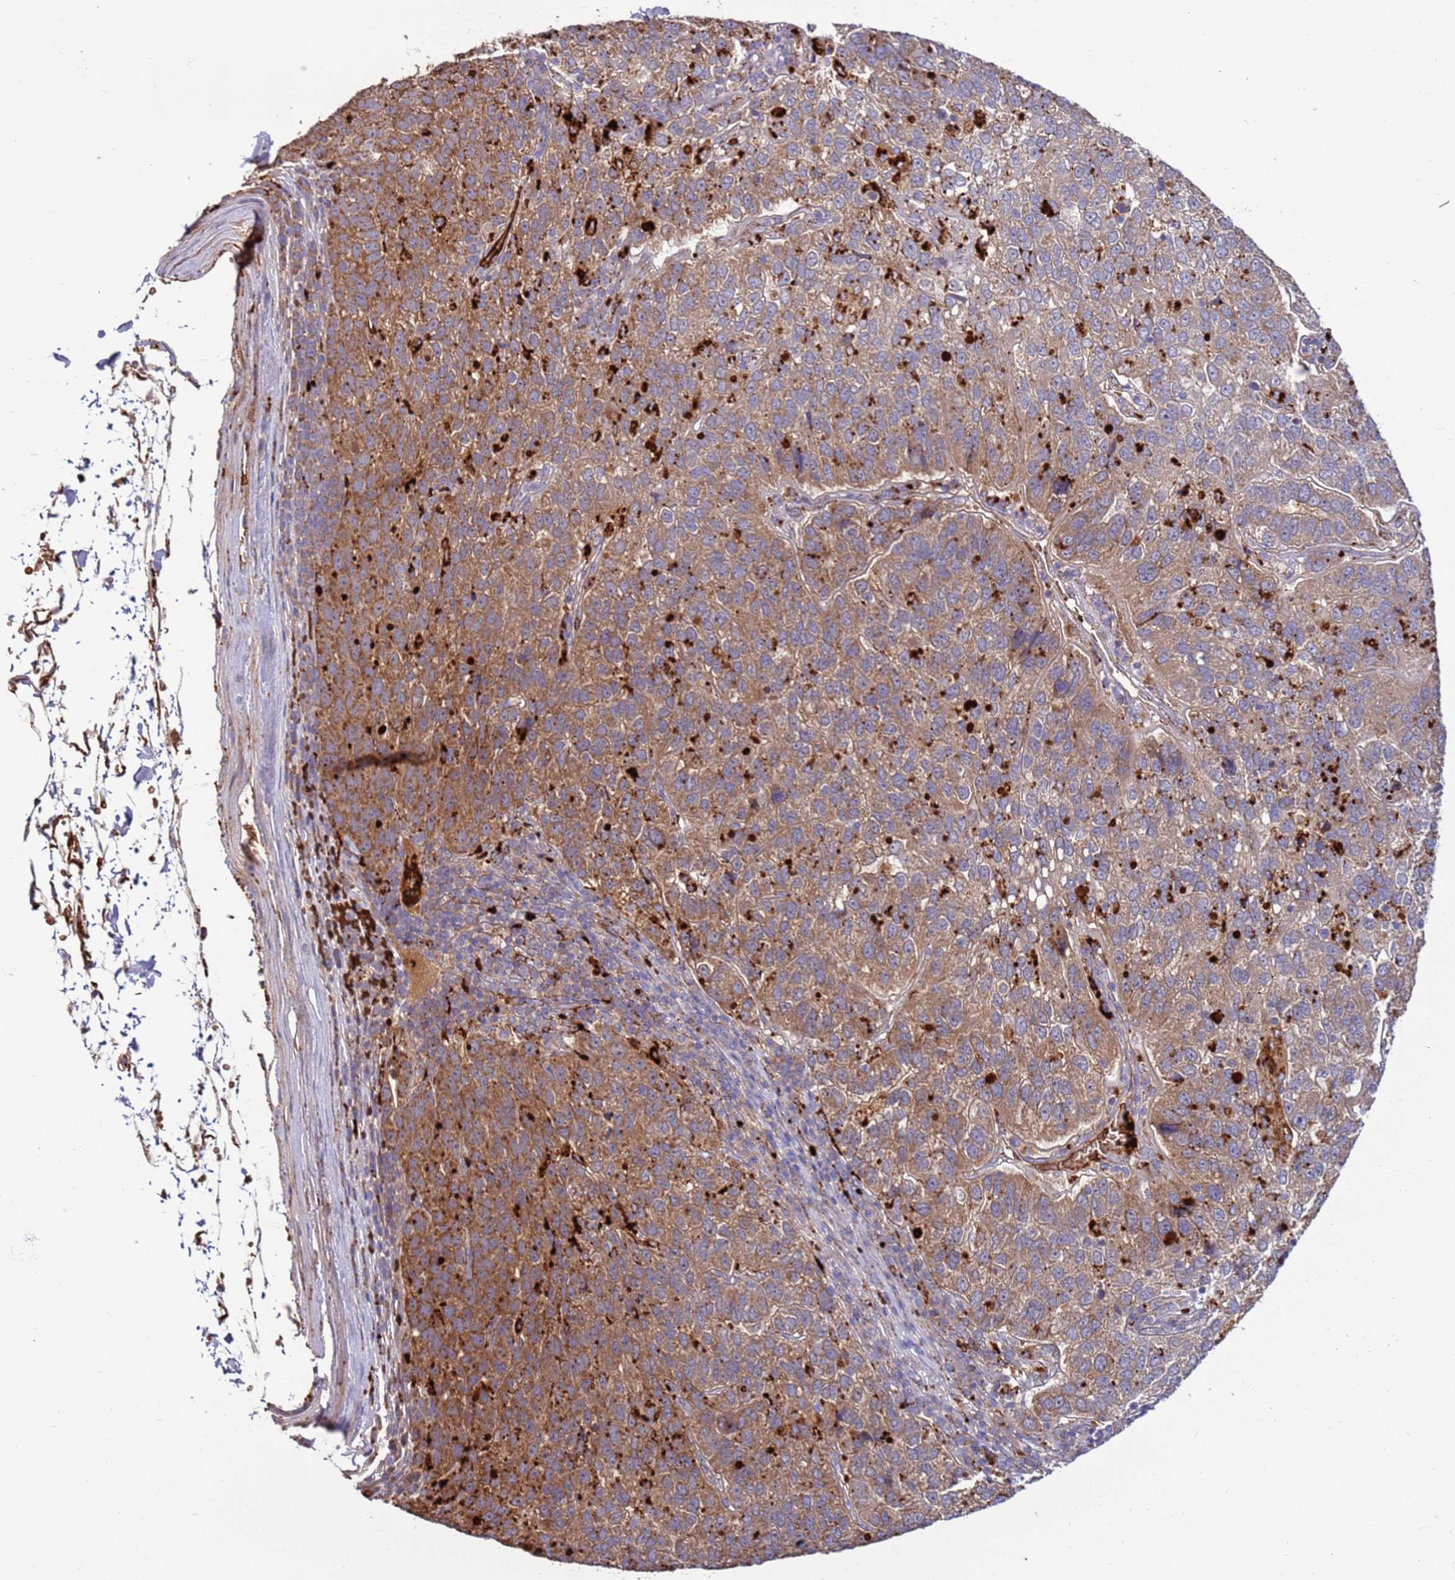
{"staining": {"intensity": "moderate", "quantity": ">75%", "location": "cytoplasmic/membranous"}, "tissue": "pancreatic cancer", "cell_type": "Tumor cells", "image_type": "cancer", "snomed": [{"axis": "morphology", "description": "Adenocarcinoma, NOS"}, {"axis": "topography", "description": "Pancreas"}], "caption": "Moderate cytoplasmic/membranous expression for a protein is present in about >75% of tumor cells of adenocarcinoma (pancreatic) using immunohistochemistry (IHC).", "gene": "VPS36", "patient": {"sex": "female", "age": 61}}